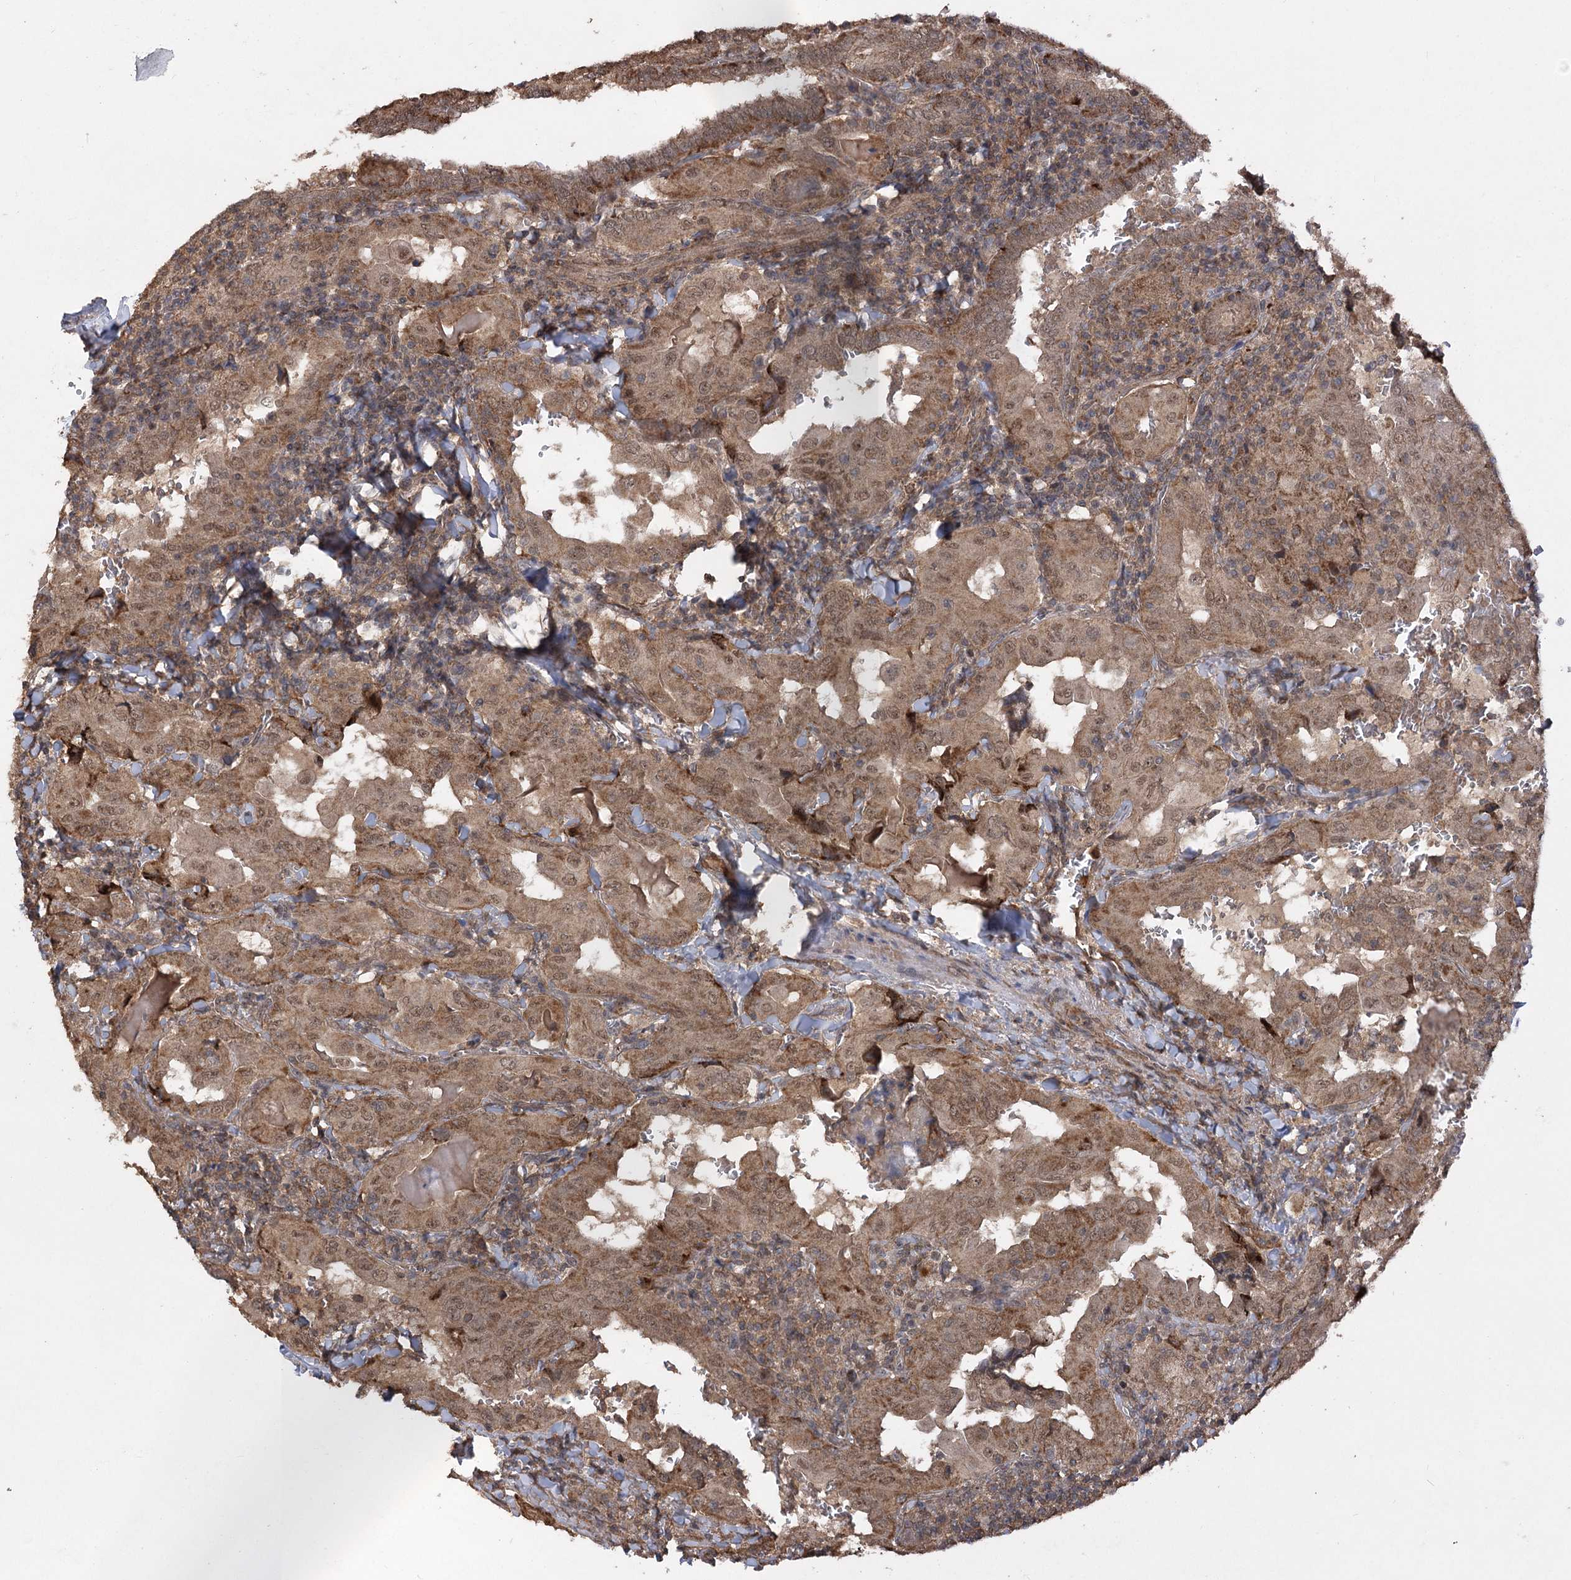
{"staining": {"intensity": "moderate", "quantity": ">75%", "location": "cytoplasmic/membranous,nuclear"}, "tissue": "thyroid cancer", "cell_type": "Tumor cells", "image_type": "cancer", "snomed": [{"axis": "morphology", "description": "Papillary adenocarcinoma, NOS"}, {"axis": "topography", "description": "Thyroid gland"}], "caption": "Immunohistochemical staining of thyroid cancer shows moderate cytoplasmic/membranous and nuclear protein positivity in approximately >75% of tumor cells.", "gene": "TENM2", "patient": {"sex": "female", "age": 72}}